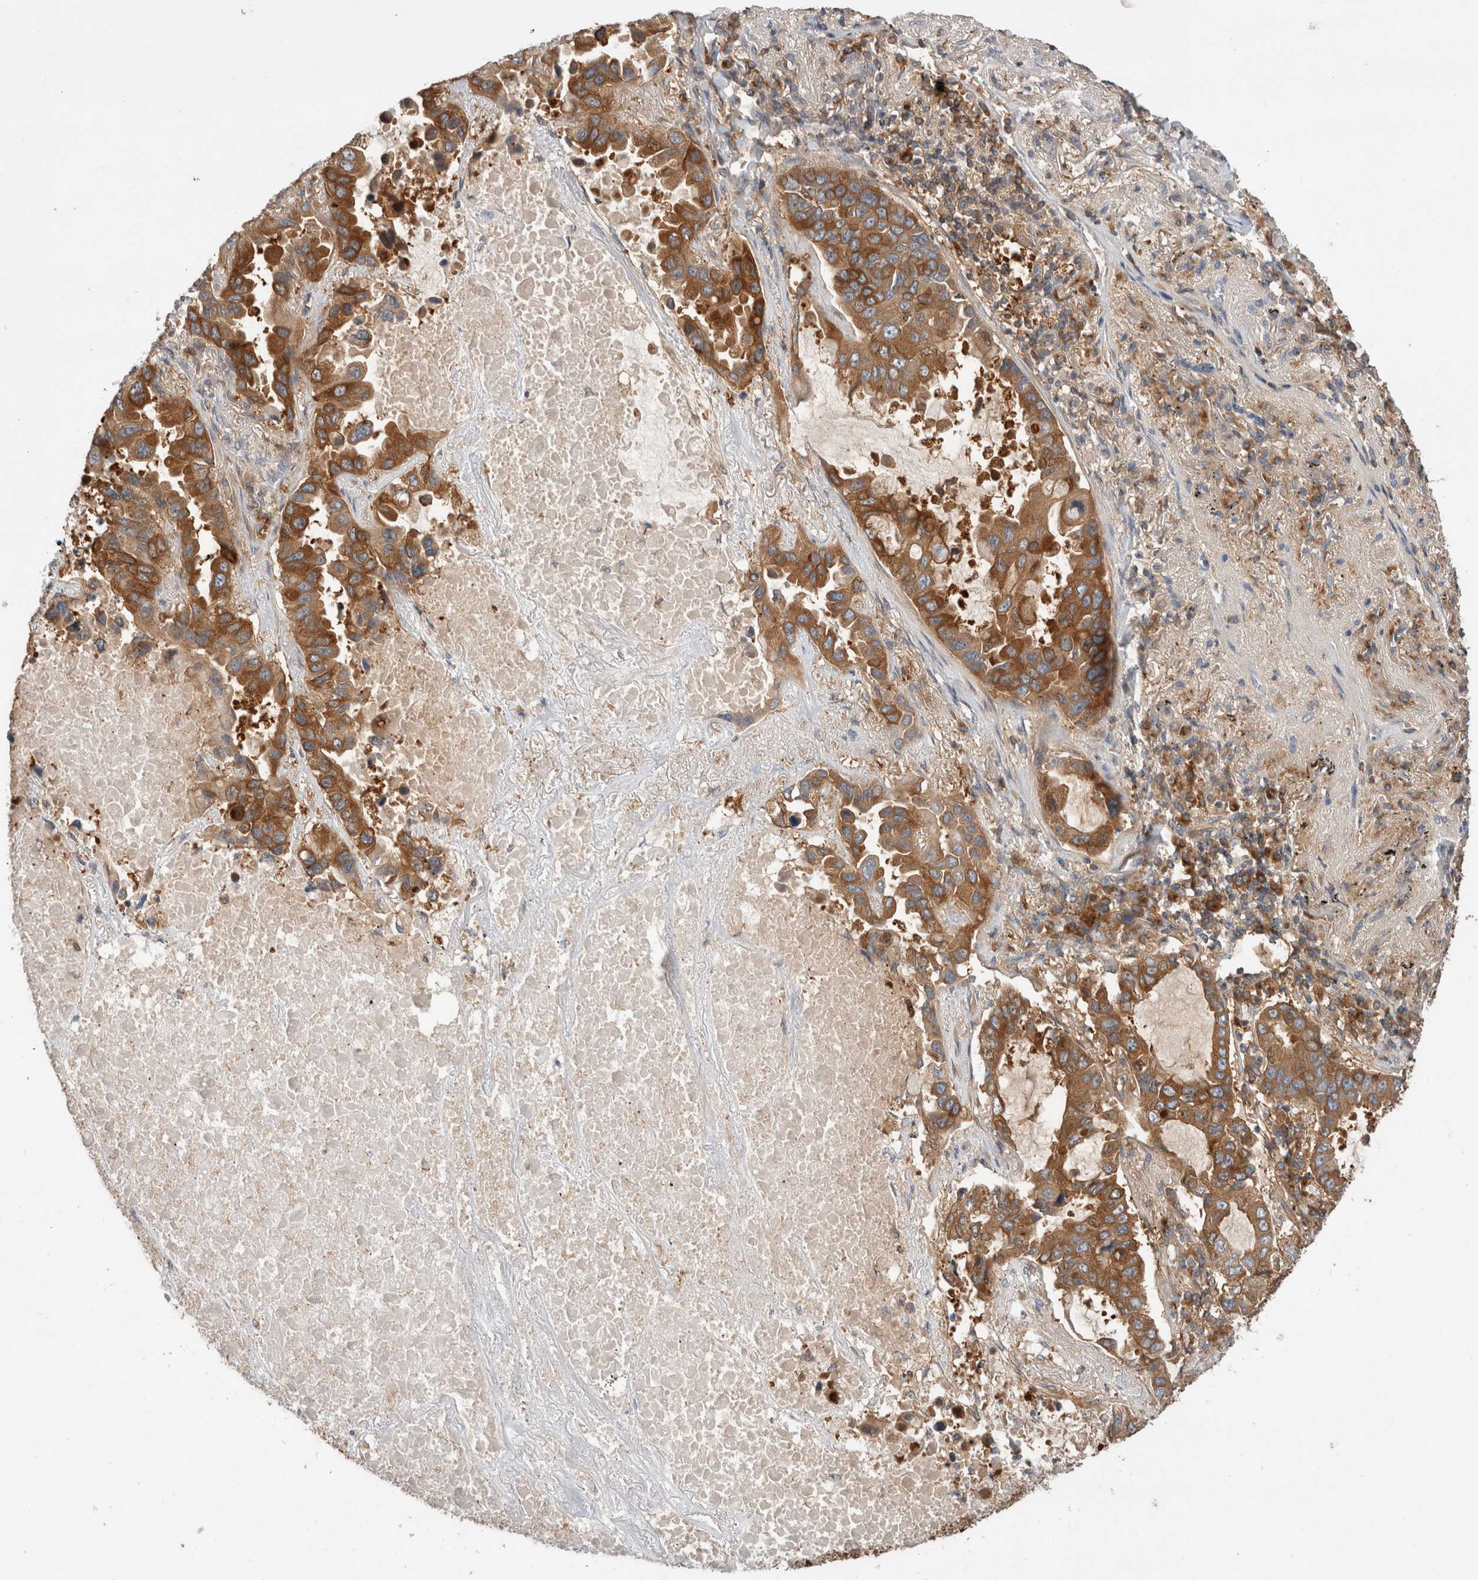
{"staining": {"intensity": "strong", "quantity": ">75%", "location": "cytoplasmic/membranous"}, "tissue": "lung cancer", "cell_type": "Tumor cells", "image_type": "cancer", "snomed": [{"axis": "morphology", "description": "Adenocarcinoma, NOS"}, {"axis": "topography", "description": "Lung"}], "caption": "There is high levels of strong cytoplasmic/membranous positivity in tumor cells of lung cancer (adenocarcinoma), as demonstrated by immunohistochemical staining (brown color).", "gene": "KLHL14", "patient": {"sex": "male", "age": 64}}